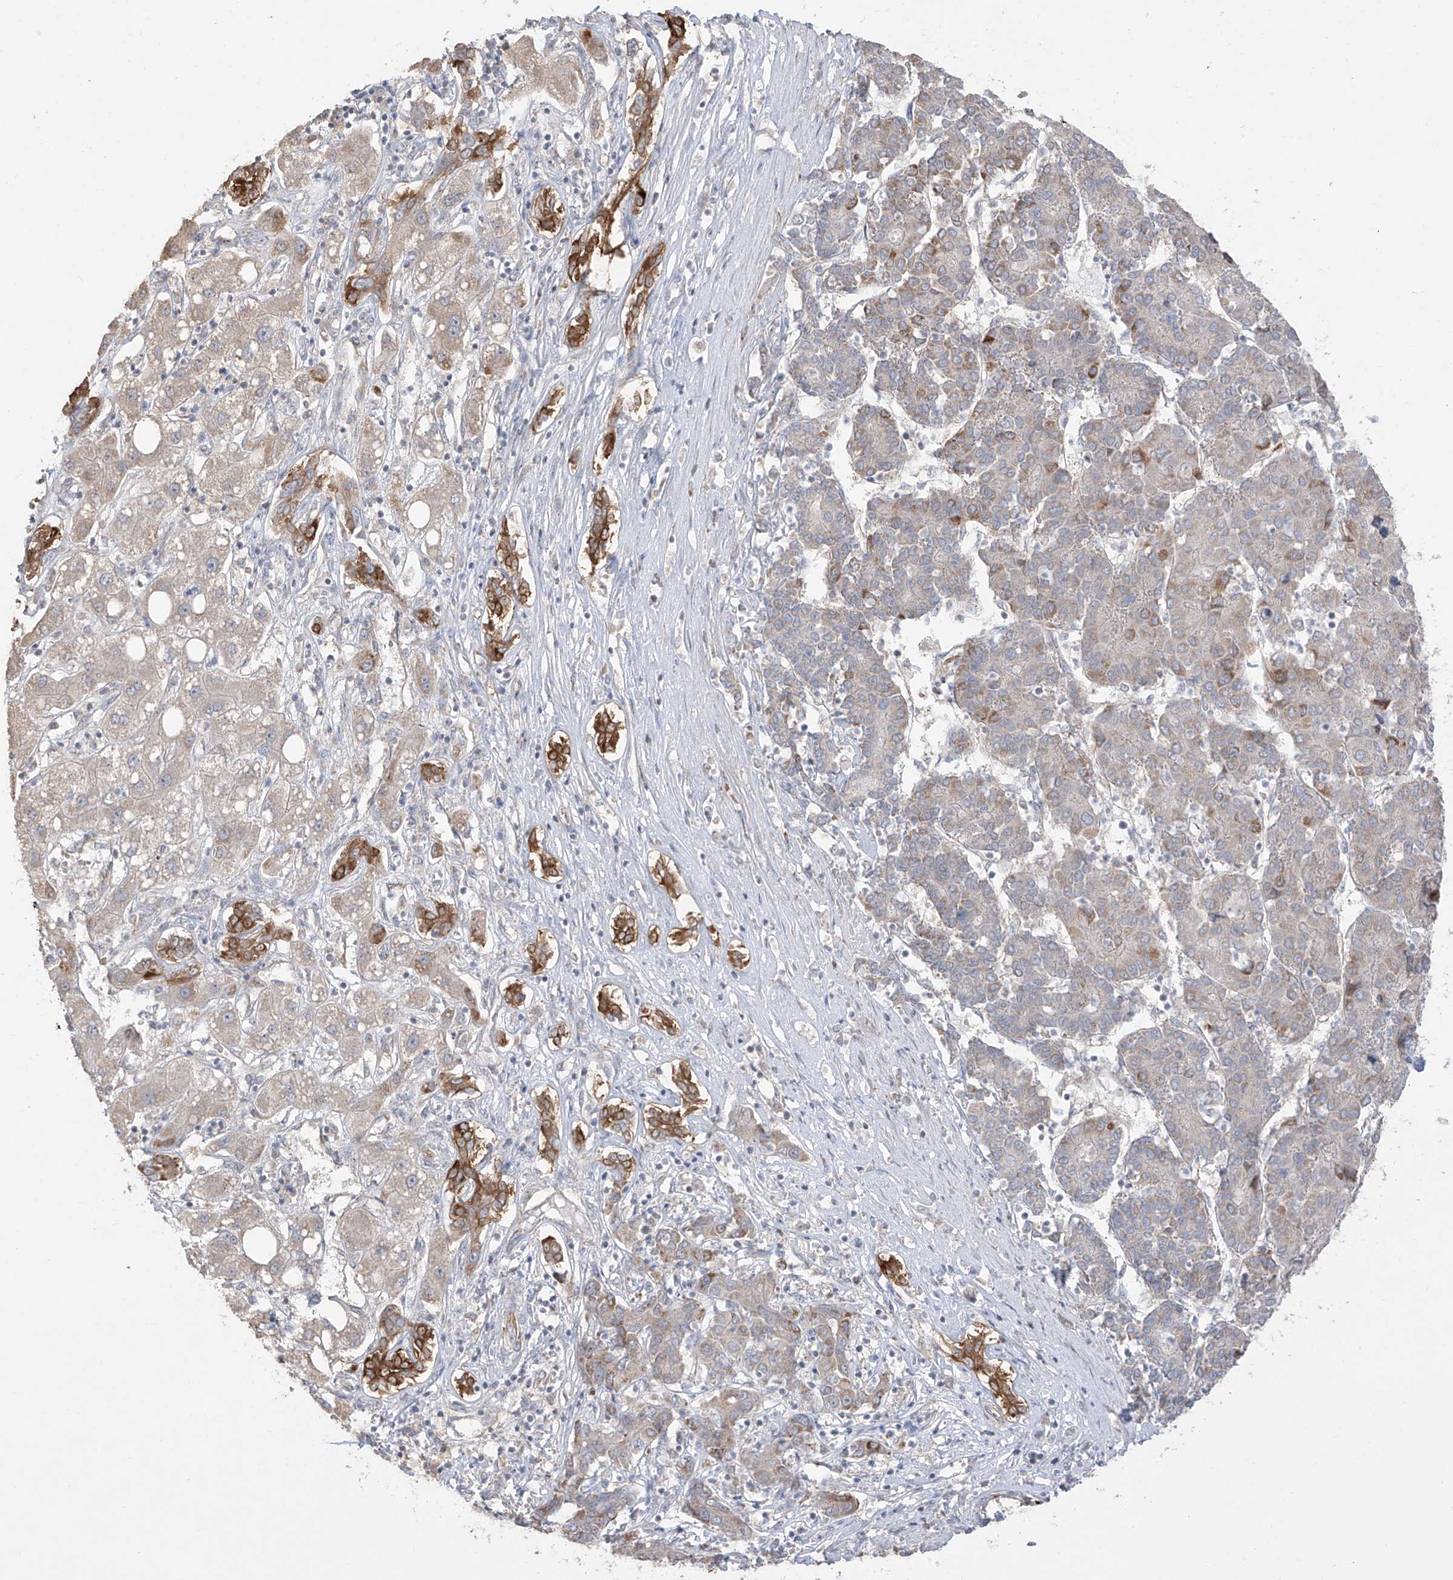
{"staining": {"intensity": "moderate", "quantity": "<25%", "location": "cytoplasmic/membranous"}, "tissue": "liver cancer", "cell_type": "Tumor cells", "image_type": "cancer", "snomed": [{"axis": "morphology", "description": "Carcinoma, Hepatocellular, NOS"}, {"axis": "topography", "description": "Liver"}], "caption": "Hepatocellular carcinoma (liver) tissue reveals moderate cytoplasmic/membranous expression in about <25% of tumor cells, visualized by immunohistochemistry. The staining was performed using DAB (3,3'-diaminobenzidine), with brown indicating positive protein expression. Nuclei are stained blue with hematoxylin.", "gene": "DCDC2", "patient": {"sex": "male", "age": 65}}